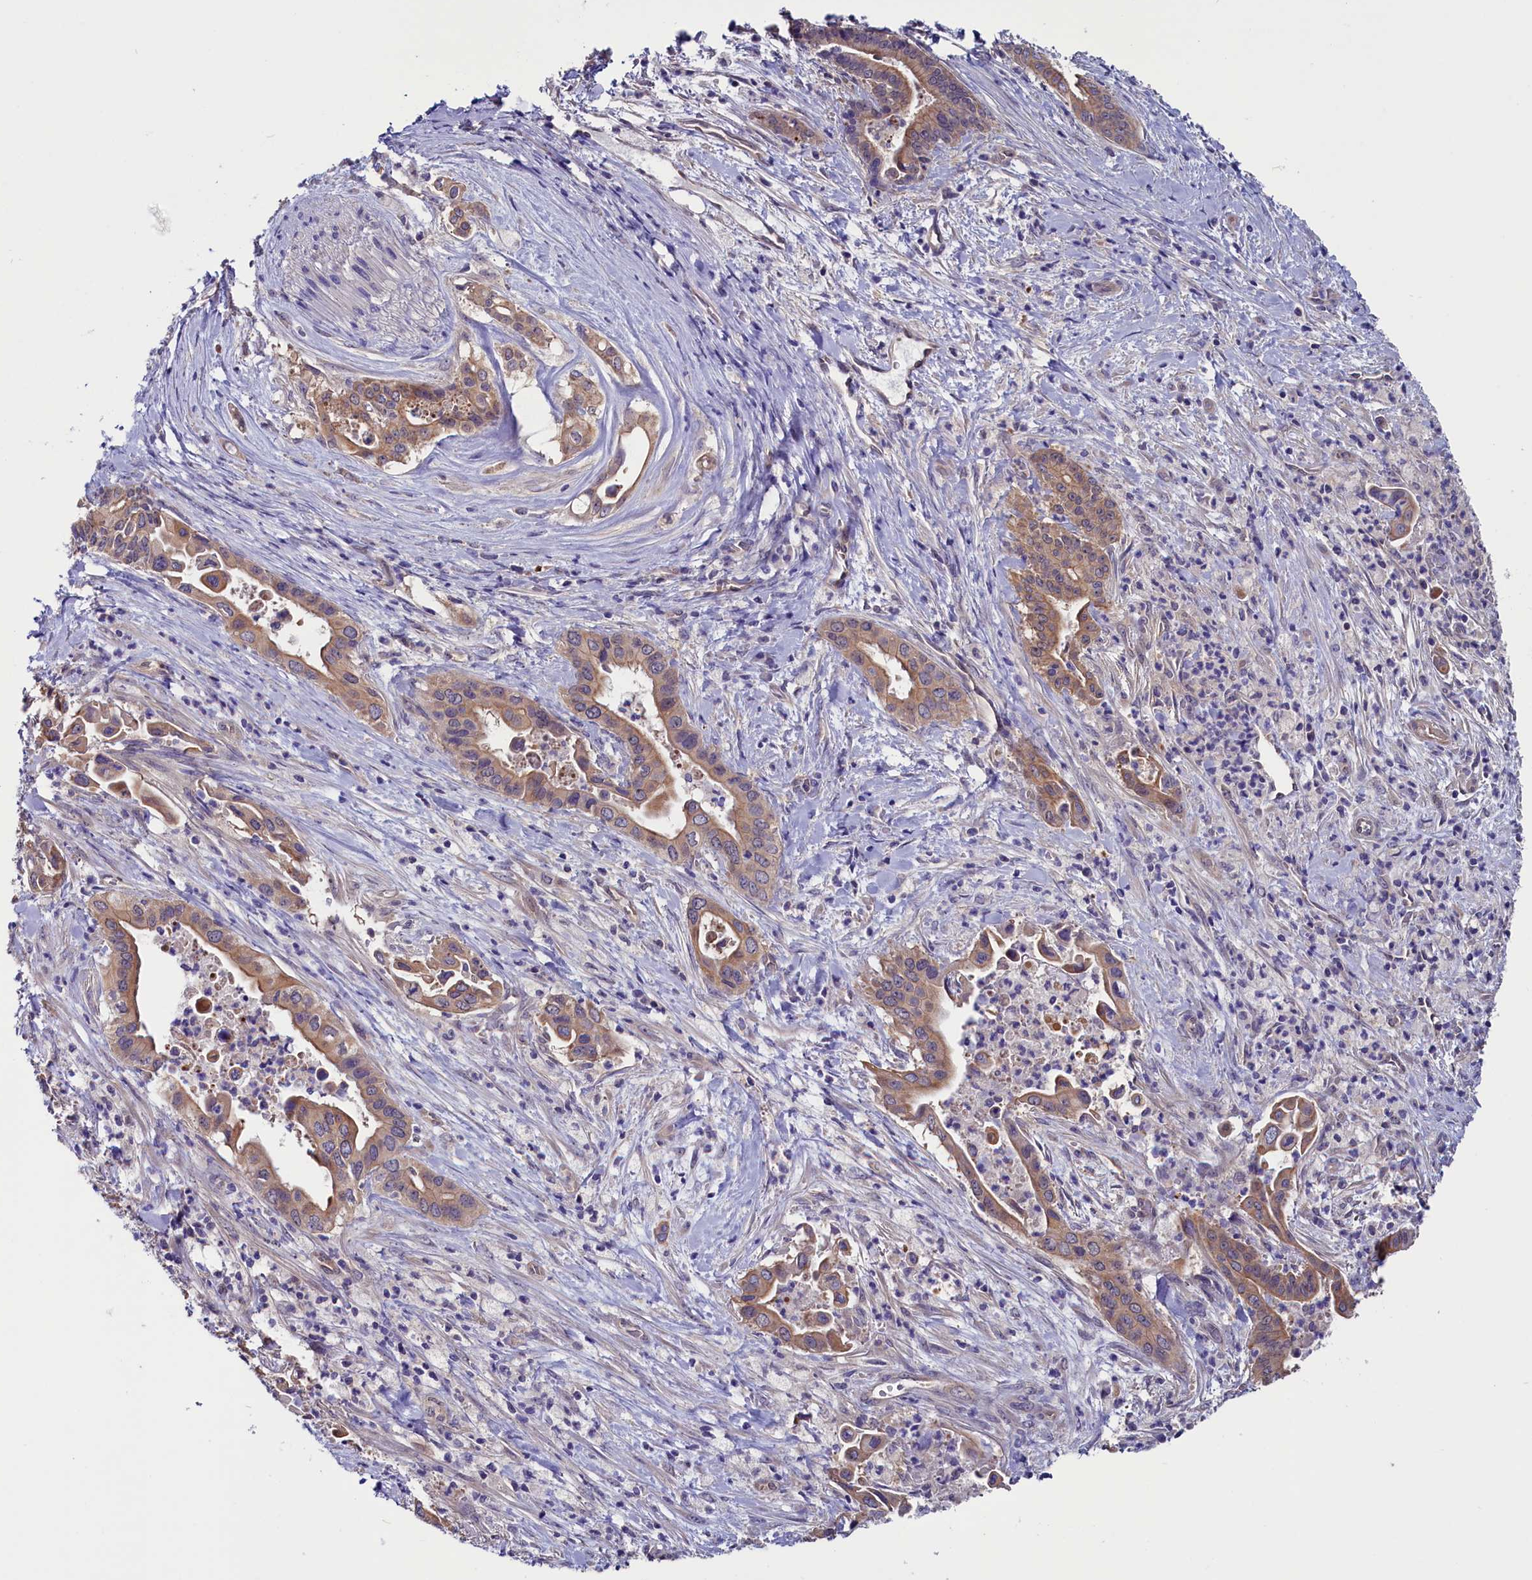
{"staining": {"intensity": "moderate", "quantity": ">75%", "location": "cytoplasmic/membranous"}, "tissue": "pancreatic cancer", "cell_type": "Tumor cells", "image_type": "cancer", "snomed": [{"axis": "morphology", "description": "Adenocarcinoma, NOS"}, {"axis": "topography", "description": "Pancreas"}], "caption": "Adenocarcinoma (pancreatic) stained with DAB (3,3'-diaminobenzidine) immunohistochemistry (IHC) shows medium levels of moderate cytoplasmic/membranous positivity in approximately >75% of tumor cells.", "gene": "CIAPIN1", "patient": {"sex": "female", "age": 77}}